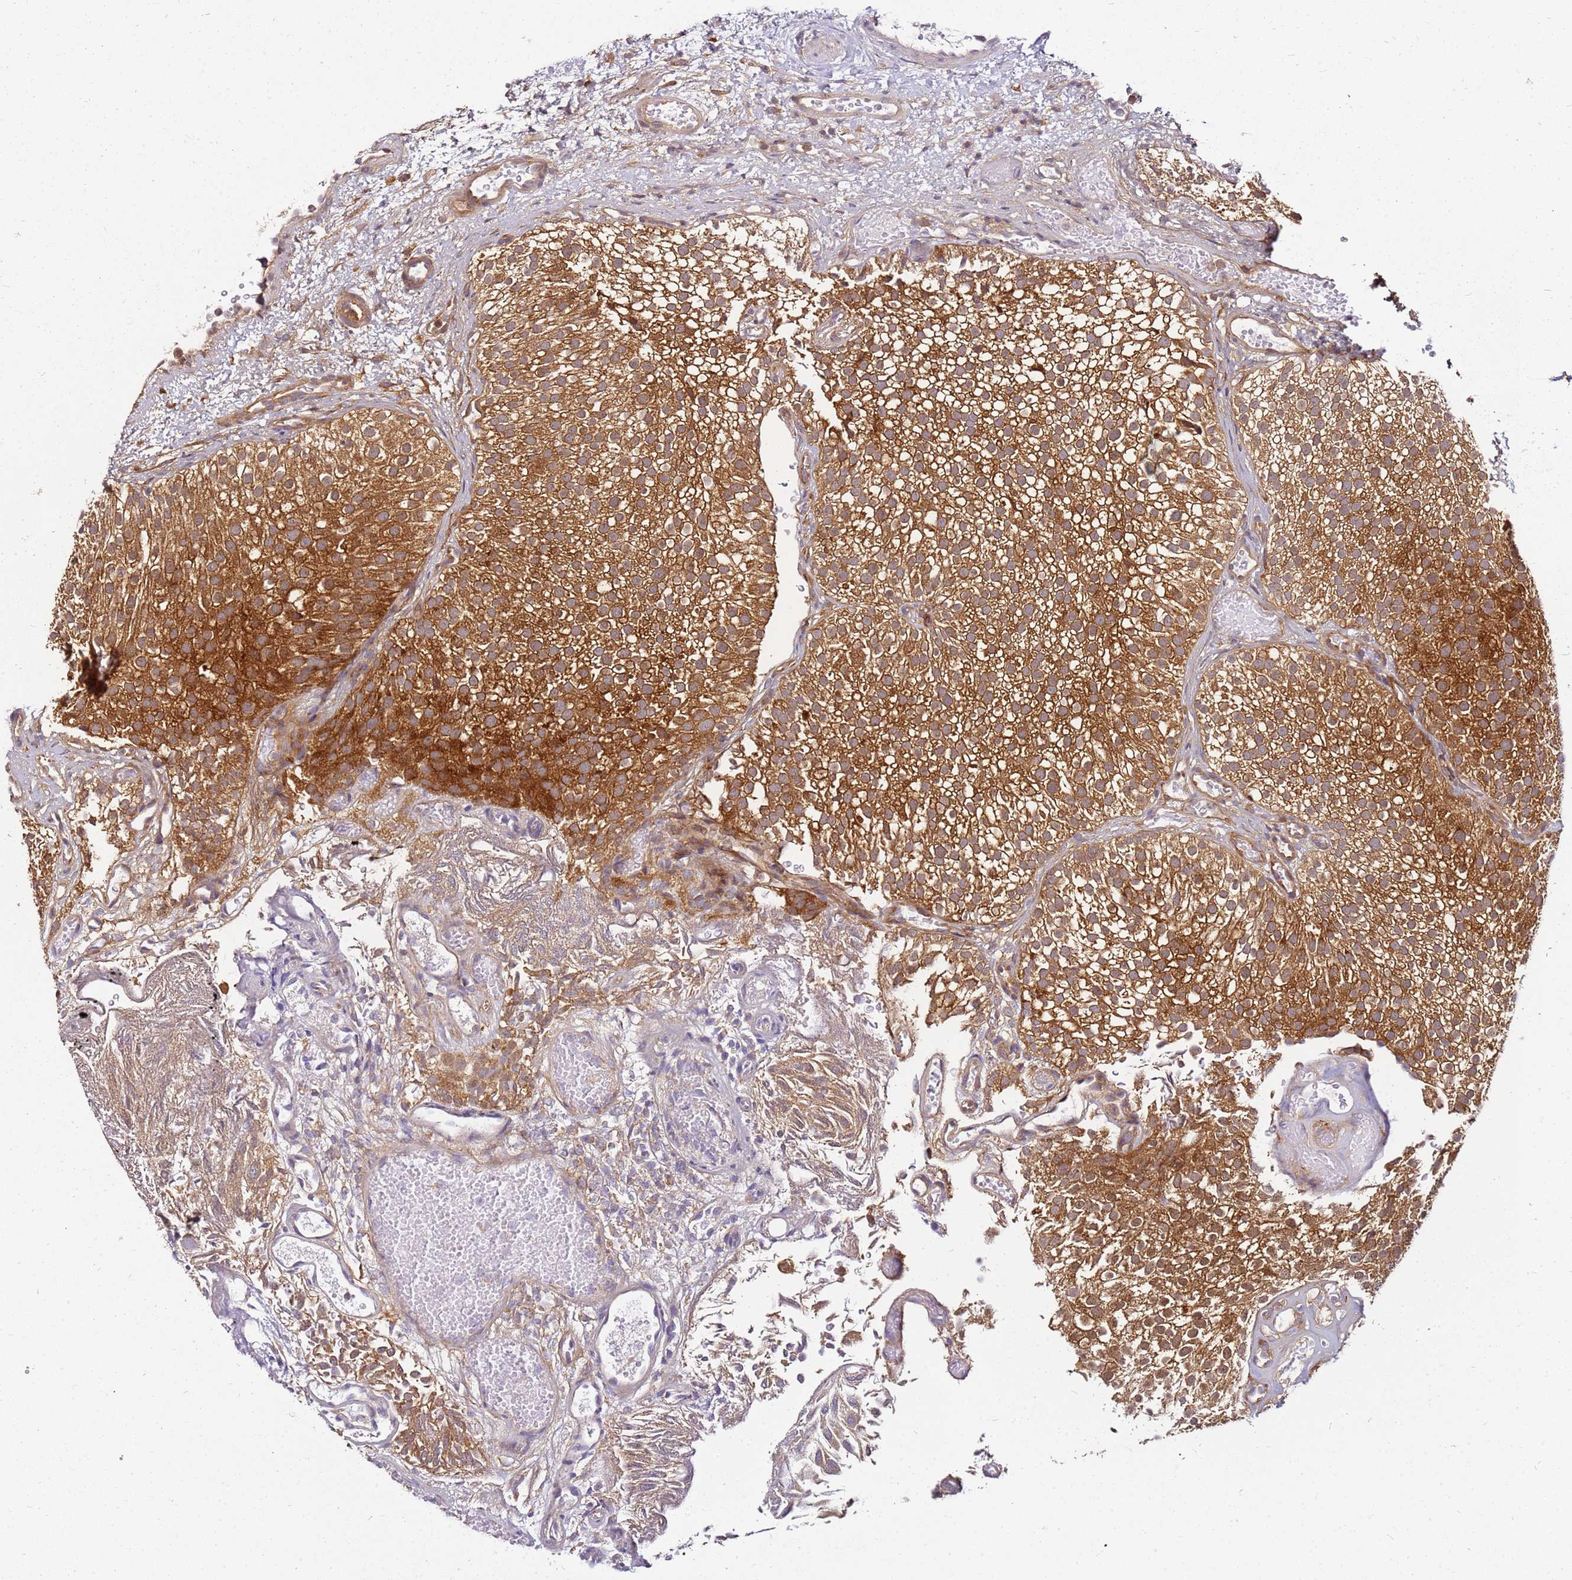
{"staining": {"intensity": "moderate", "quantity": ">75%", "location": "cytoplasmic/membranous"}, "tissue": "urothelial cancer", "cell_type": "Tumor cells", "image_type": "cancer", "snomed": [{"axis": "morphology", "description": "Urothelial carcinoma, Low grade"}, {"axis": "topography", "description": "Urinary bladder"}], "caption": "This photomicrograph shows immunohistochemistry staining of urothelial carcinoma (low-grade), with medium moderate cytoplasmic/membranous positivity in about >75% of tumor cells.", "gene": "PIH1D1", "patient": {"sex": "male", "age": 78}}